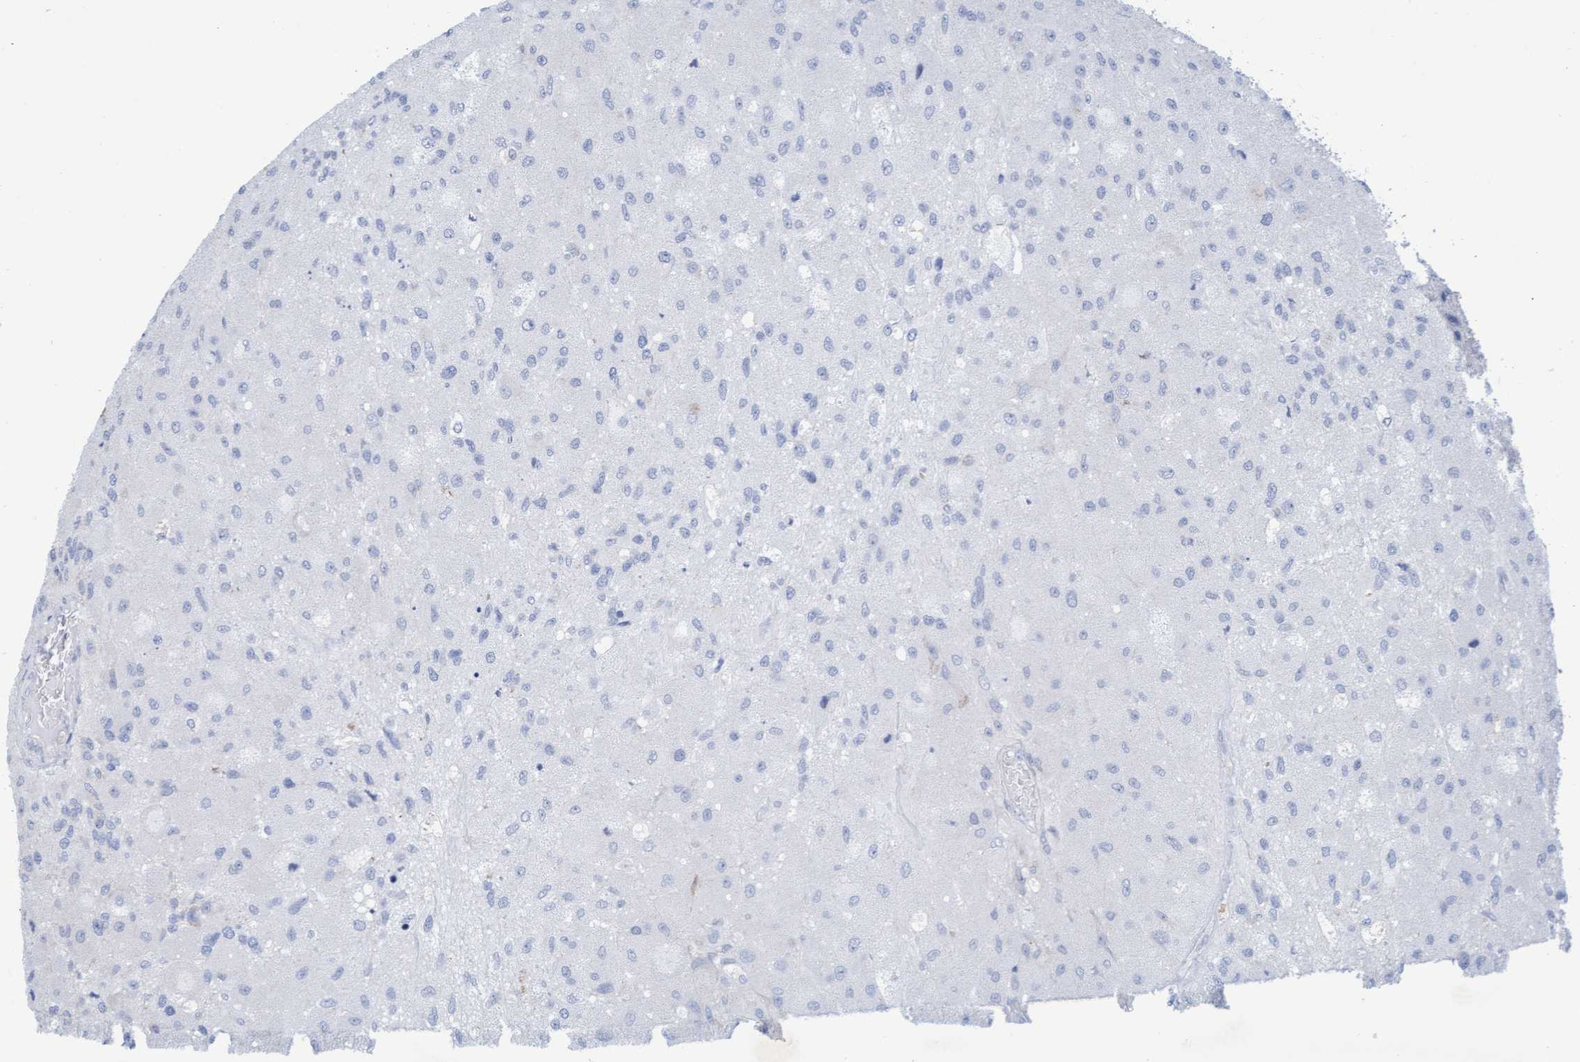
{"staining": {"intensity": "negative", "quantity": "none", "location": "none"}, "tissue": "glioma", "cell_type": "Tumor cells", "image_type": "cancer", "snomed": [{"axis": "morphology", "description": "Normal tissue, NOS"}, {"axis": "morphology", "description": "Glioma, malignant, High grade"}, {"axis": "topography", "description": "Cerebral cortex"}], "caption": "IHC photomicrograph of neoplastic tissue: glioma stained with DAB exhibits no significant protein staining in tumor cells.", "gene": "SLC28A3", "patient": {"sex": "male", "age": 77}}